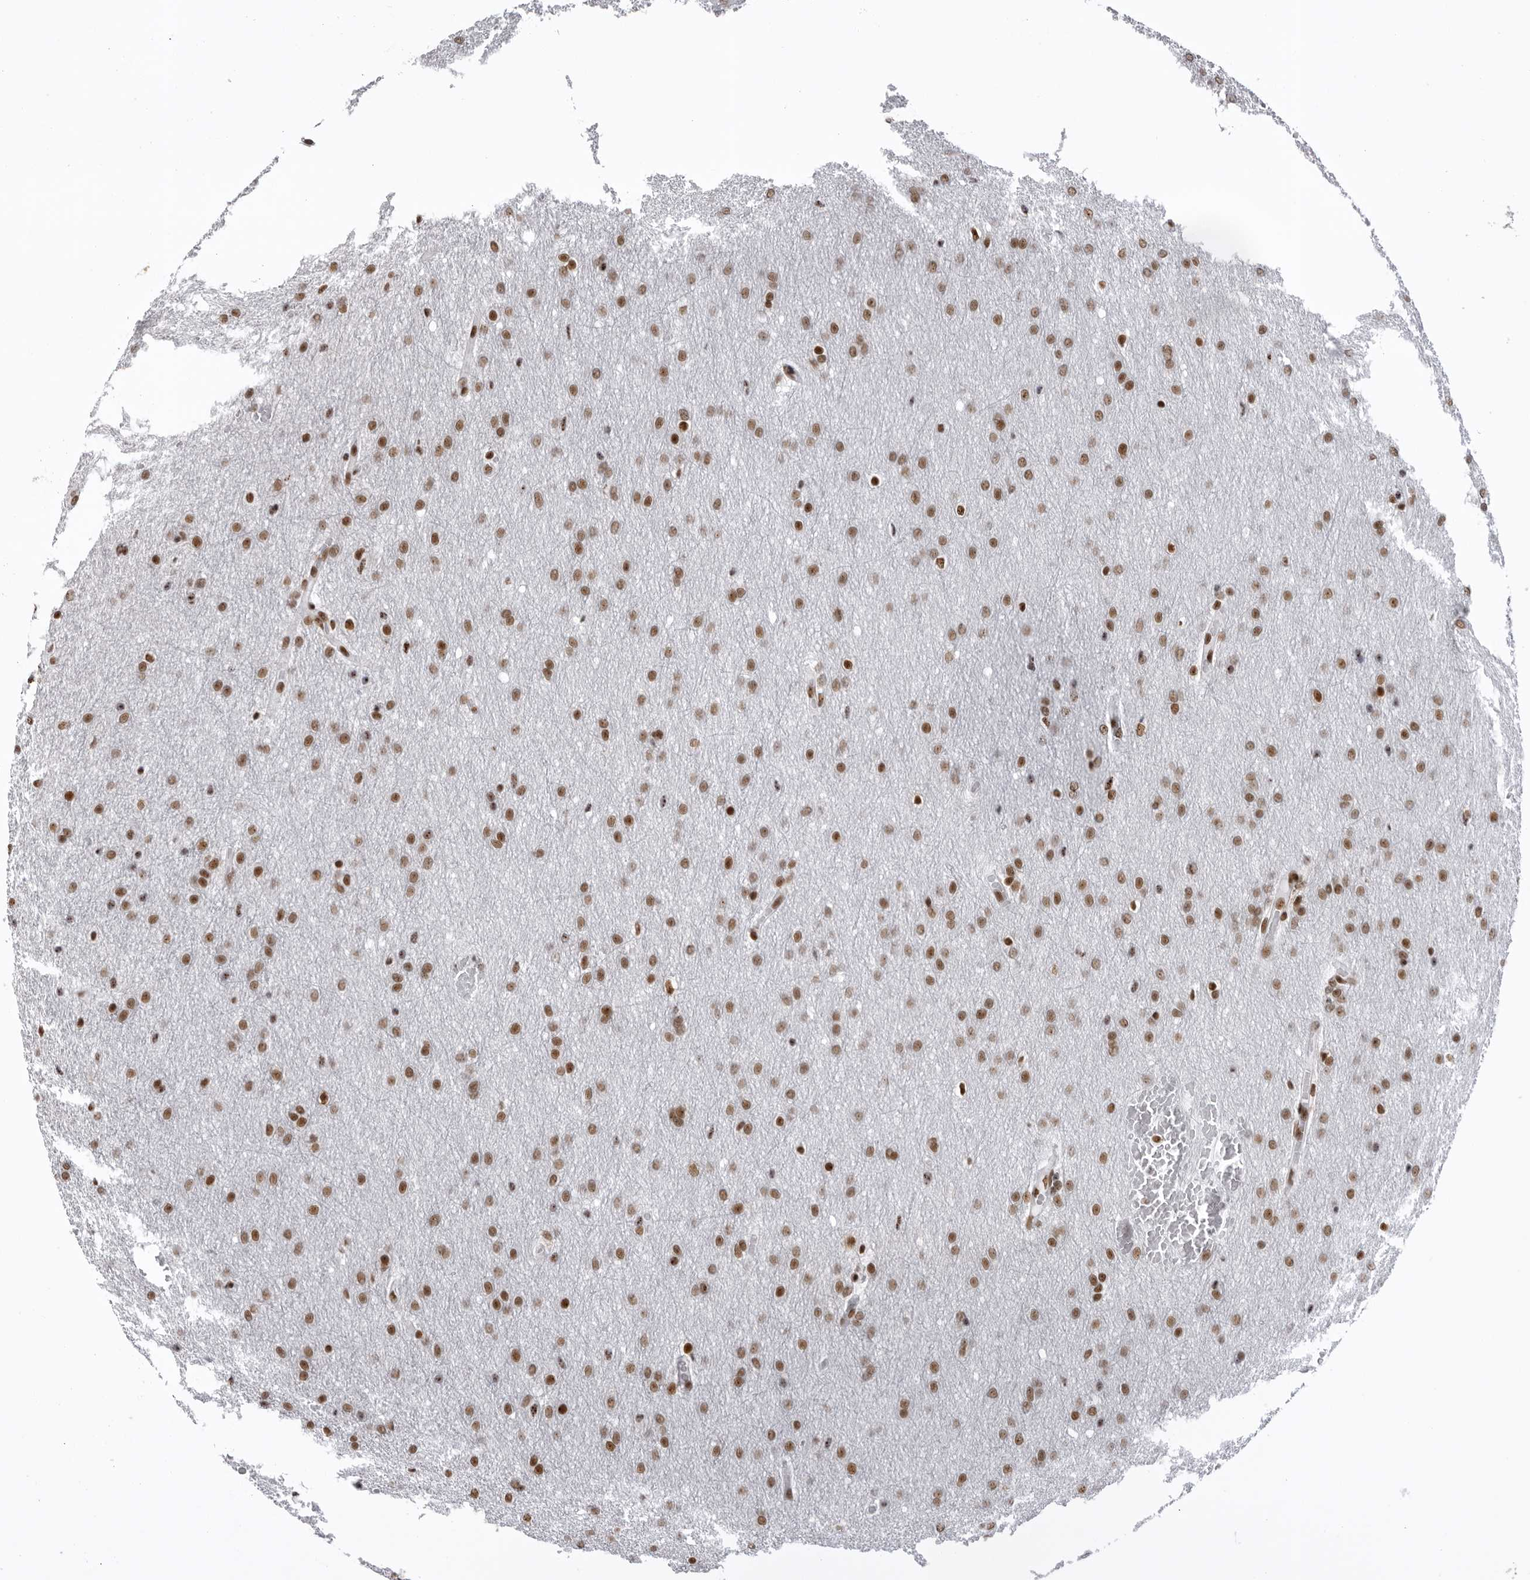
{"staining": {"intensity": "moderate", "quantity": ">75%", "location": "nuclear"}, "tissue": "glioma", "cell_type": "Tumor cells", "image_type": "cancer", "snomed": [{"axis": "morphology", "description": "Glioma, malignant, Low grade"}, {"axis": "topography", "description": "Brain"}], "caption": "An image of human low-grade glioma (malignant) stained for a protein displays moderate nuclear brown staining in tumor cells. (Stains: DAB in brown, nuclei in blue, Microscopy: brightfield microscopy at high magnification).", "gene": "DHX9", "patient": {"sex": "female", "age": 37}}